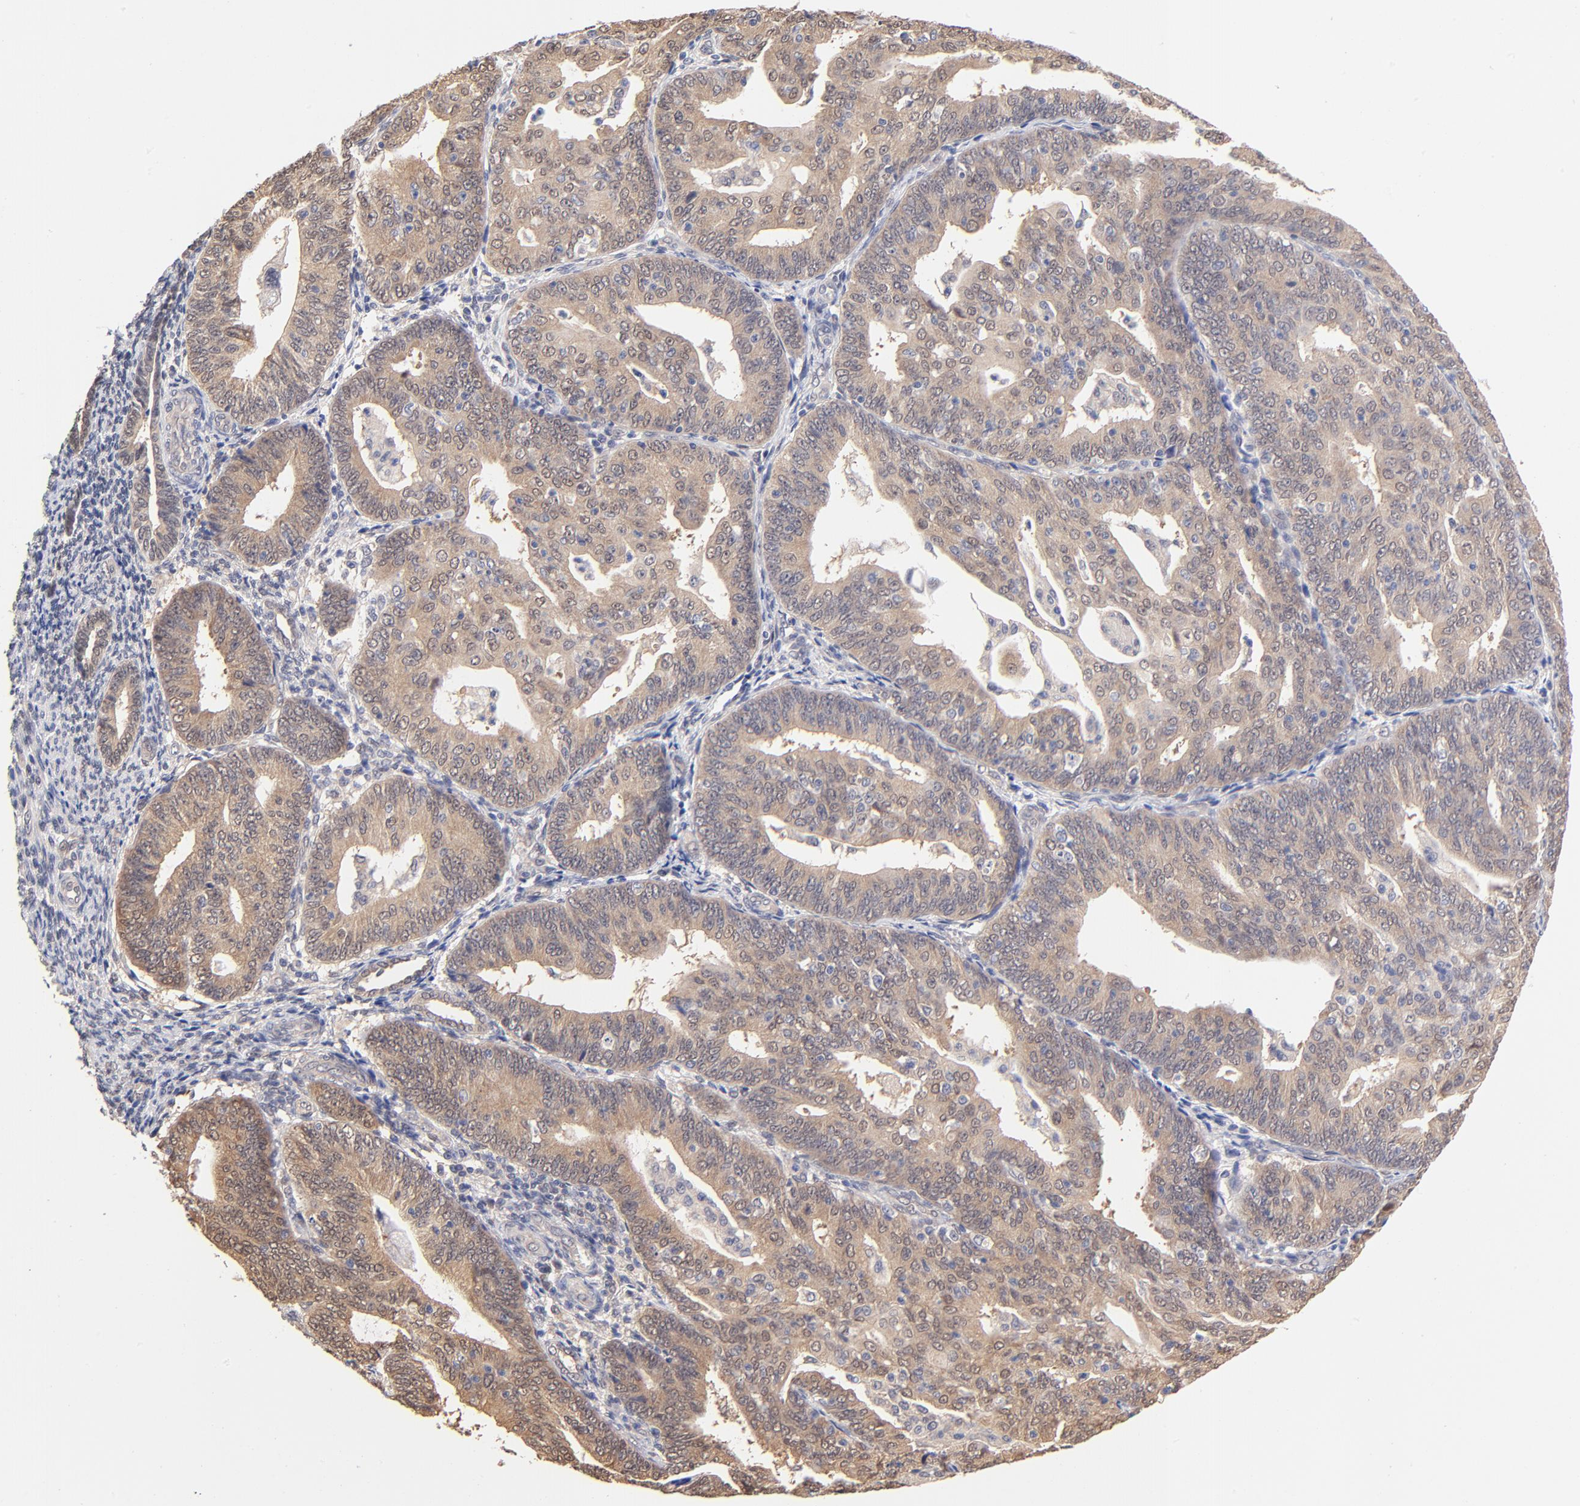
{"staining": {"intensity": "moderate", "quantity": ">75%", "location": "cytoplasmic/membranous"}, "tissue": "endometrial cancer", "cell_type": "Tumor cells", "image_type": "cancer", "snomed": [{"axis": "morphology", "description": "Adenocarcinoma, NOS"}, {"axis": "topography", "description": "Endometrium"}], "caption": "Tumor cells exhibit medium levels of moderate cytoplasmic/membranous positivity in about >75% of cells in endometrial cancer. Using DAB (brown) and hematoxylin (blue) stains, captured at high magnification using brightfield microscopy.", "gene": "TXNL1", "patient": {"sex": "female", "age": 56}}